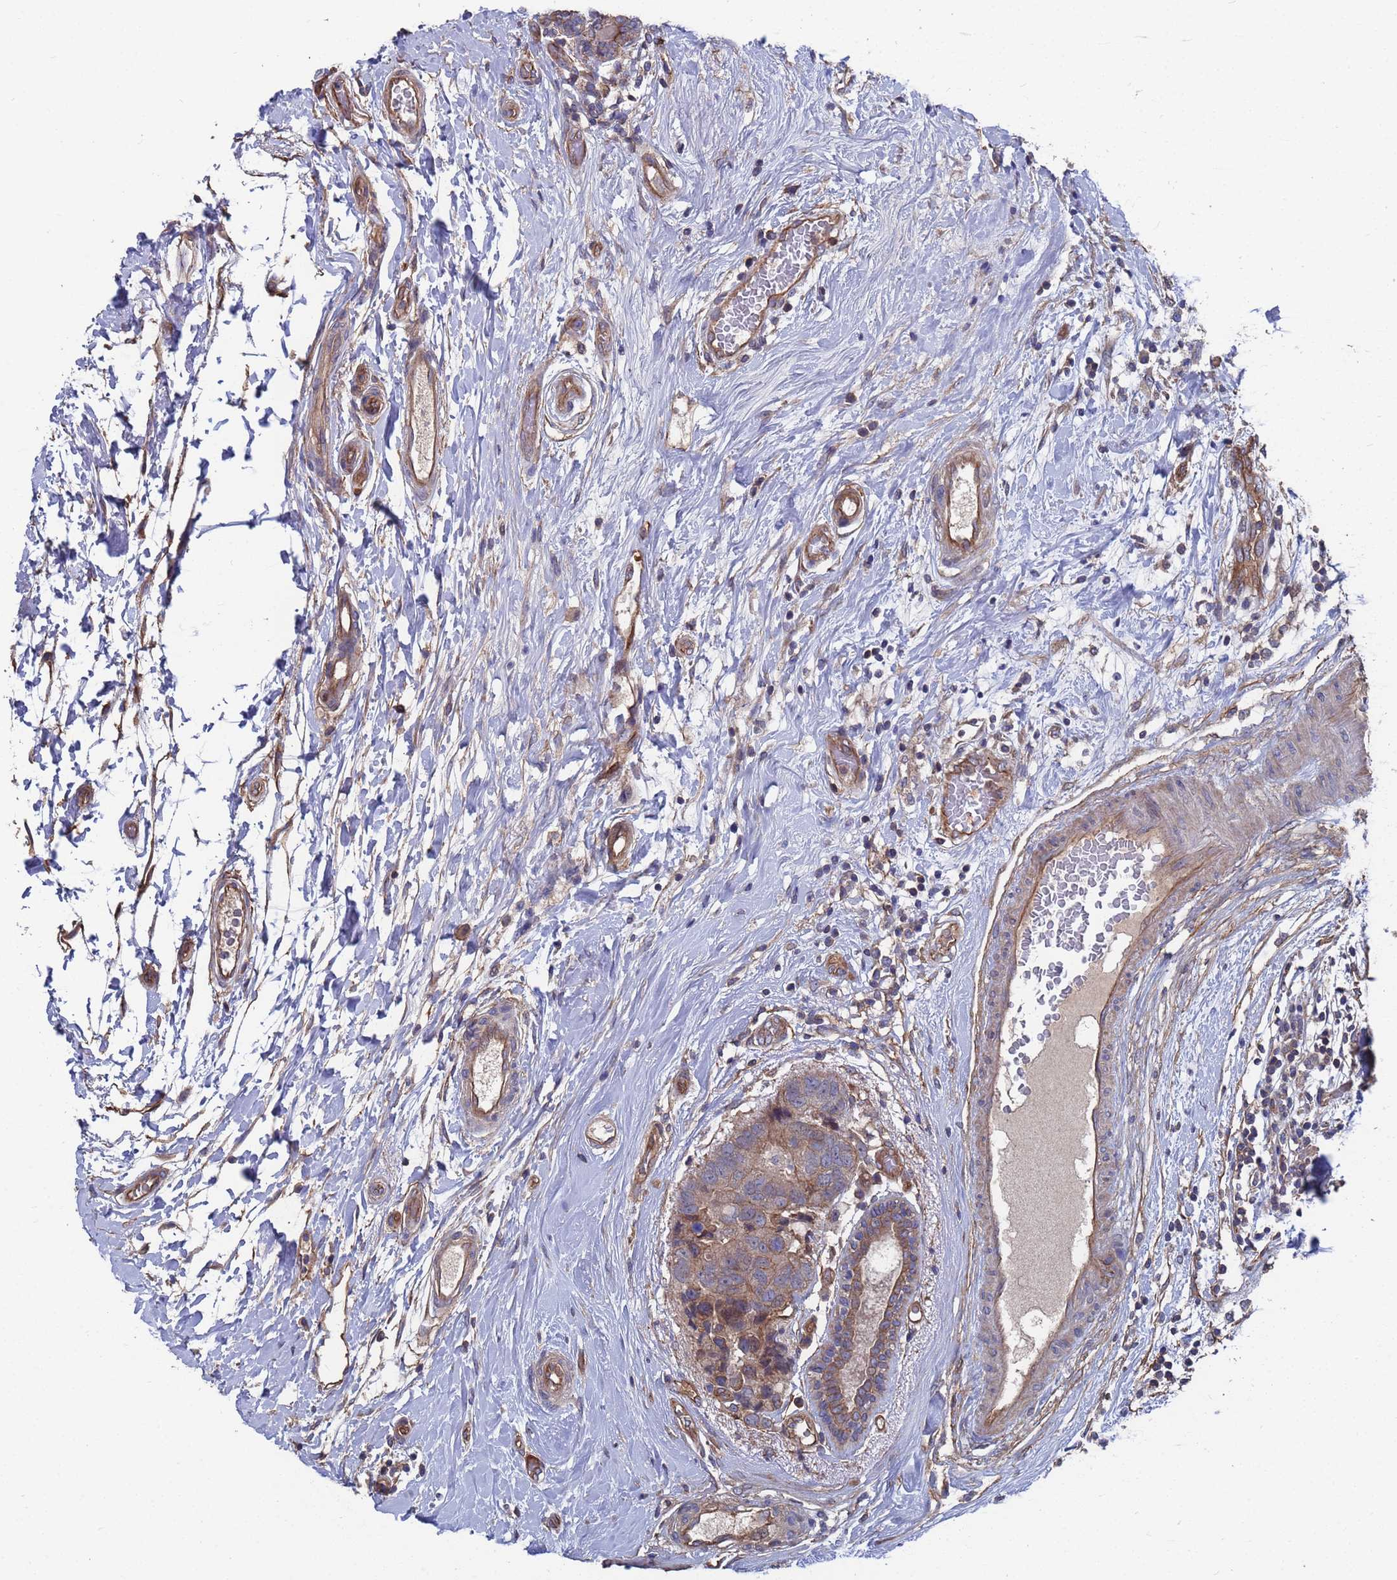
{"staining": {"intensity": "weak", "quantity": "25%-75%", "location": "cytoplasmic/membranous"}, "tissue": "breast cancer", "cell_type": "Tumor cells", "image_type": "cancer", "snomed": [{"axis": "morphology", "description": "Duct carcinoma"}, {"axis": "topography", "description": "Breast"}], "caption": "Protein expression analysis of human breast cancer reveals weak cytoplasmic/membranous staining in about 25%-75% of tumor cells.", "gene": "NDUFAF6", "patient": {"sex": "female", "age": 62}}